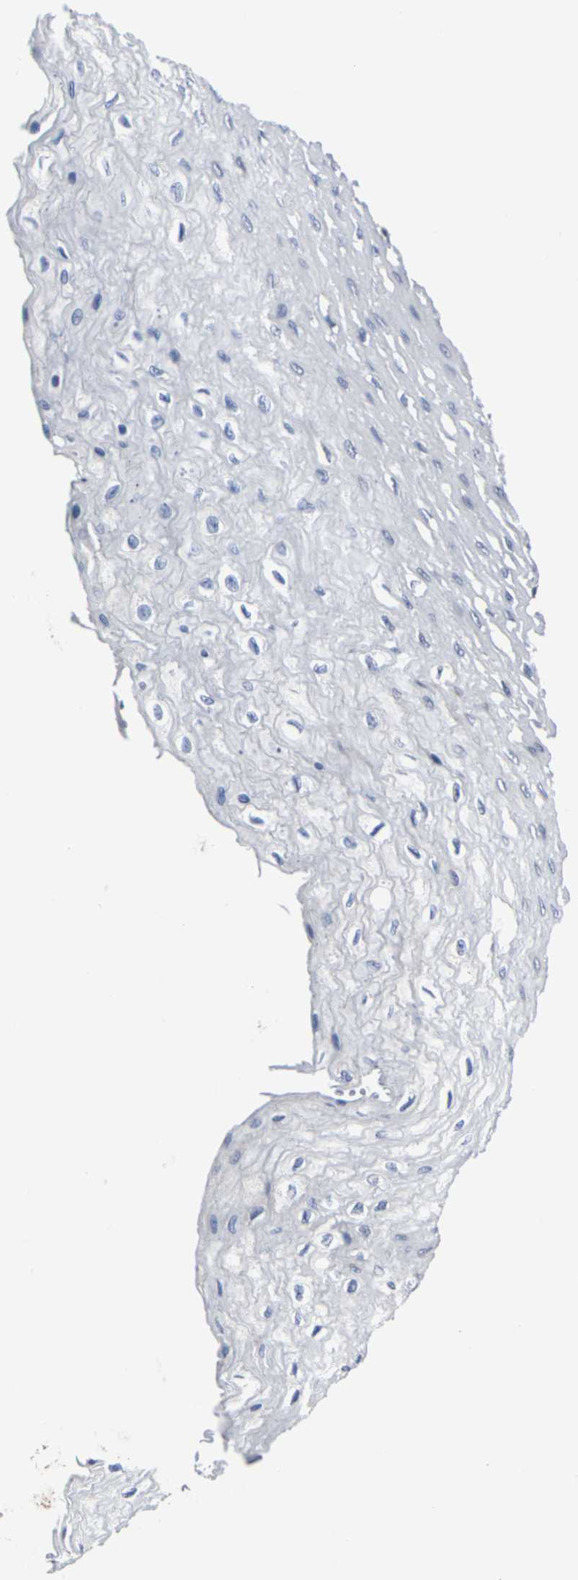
{"staining": {"intensity": "weak", "quantity": "<25%", "location": "cytoplasmic/membranous"}, "tissue": "esophagus", "cell_type": "Squamous epithelial cells", "image_type": "normal", "snomed": [{"axis": "morphology", "description": "Normal tissue, NOS"}, {"axis": "topography", "description": "Esophagus"}], "caption": "Squamous epithelial cells show no significant protein staining in normal esophagus. Nuclei are stained in blue.", "gene": "MSANTD4", "patient": {"sex": "female", "age": 72}}